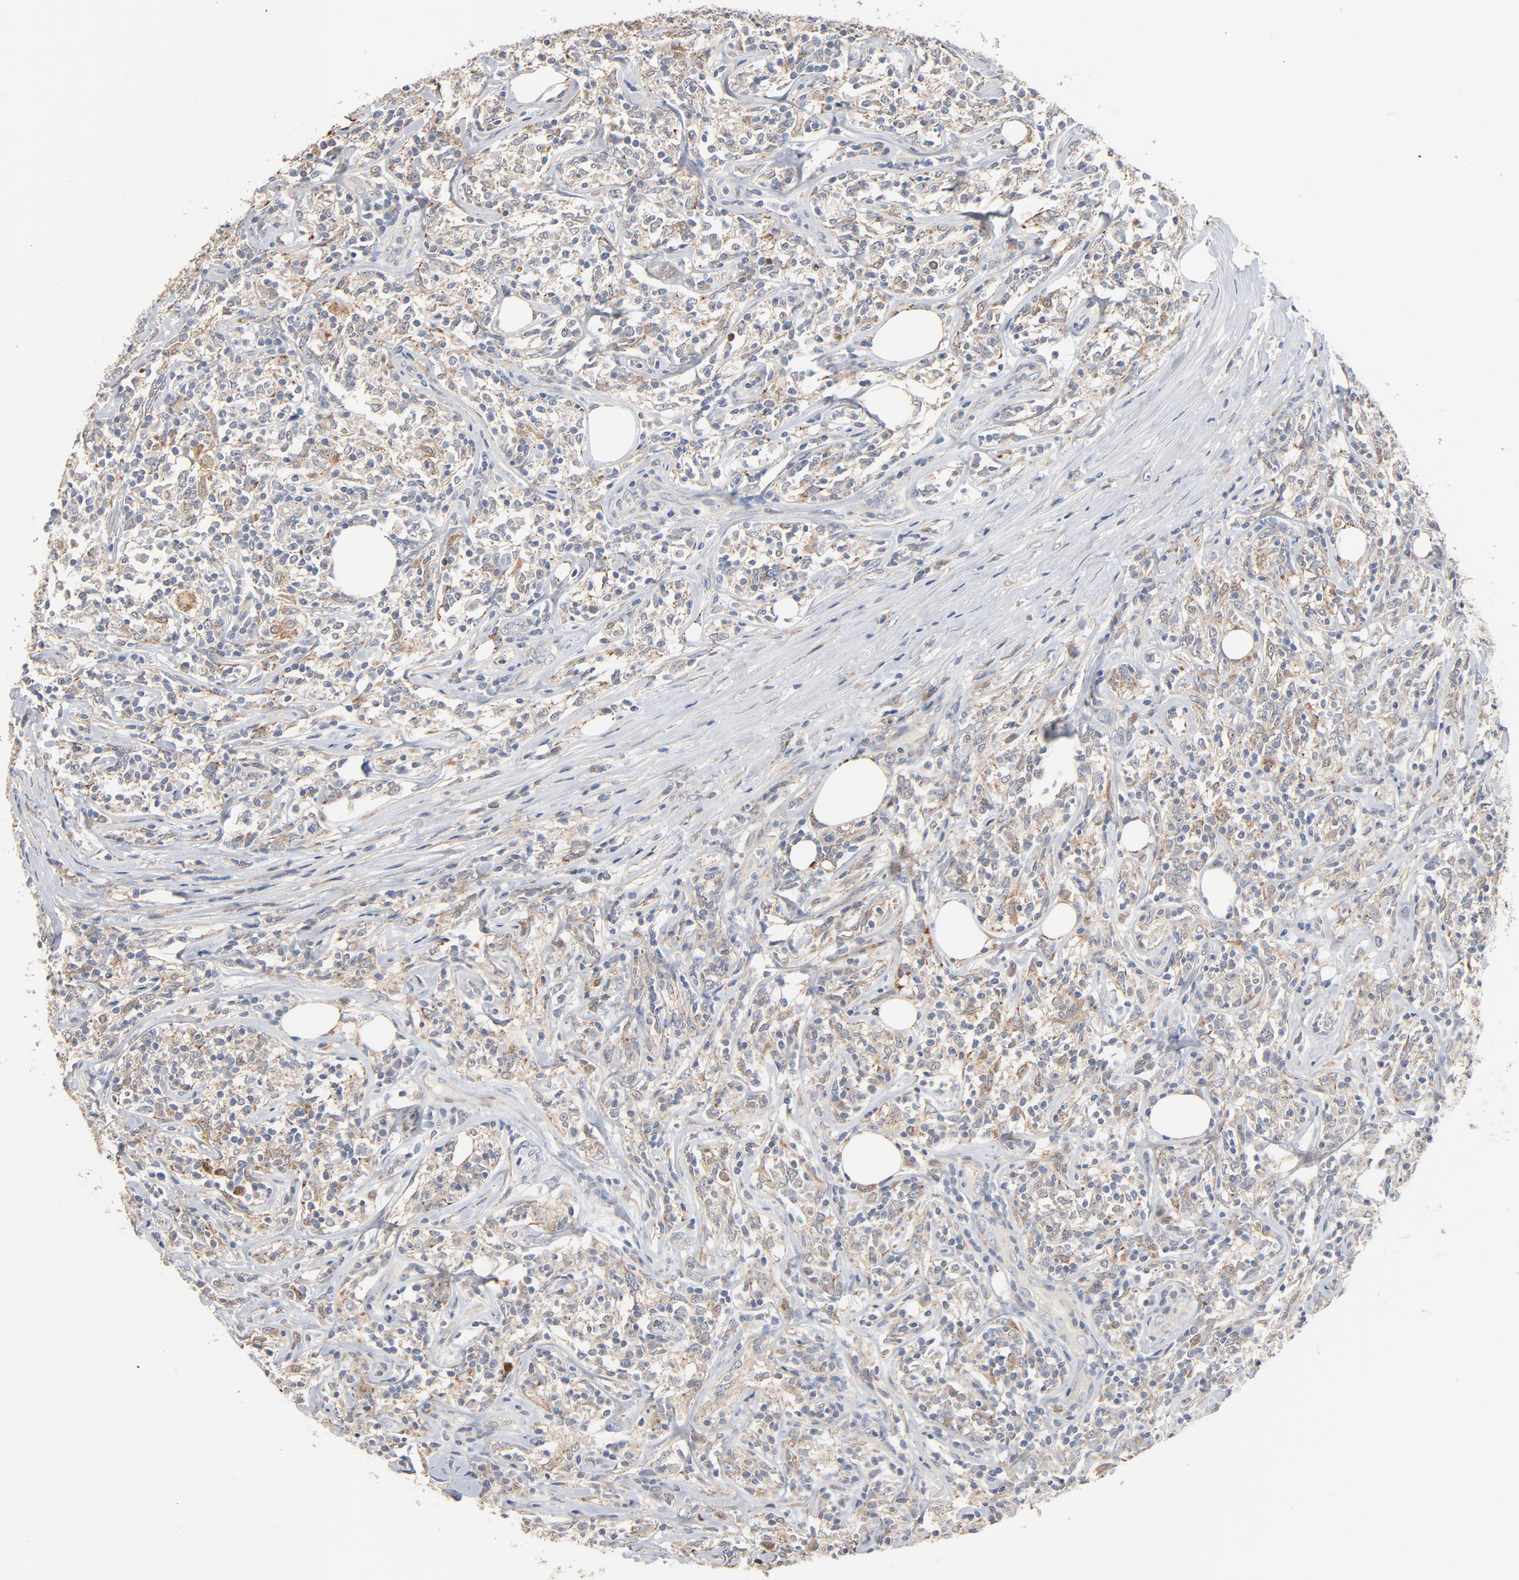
{"staining": {"intensity": "weak", "quantity": "<25%", "location": "cytoplasmic/membranous"}, "tissue": "lymphoma", "cell_type": "Tumor cells", "image_type": "cancer", "snomed": [{"axis": "morphology", "description": "Malignant lymphoma, non-Hodgkin's type, High grade"}, {"axis": "topography", "description": "Lymph node"}], "caption": "Tumor cells are negative for brown protein staining in lymphoma.", "gene": "ZDHHC8", "patient": {"sex": "female", "age": 84}}